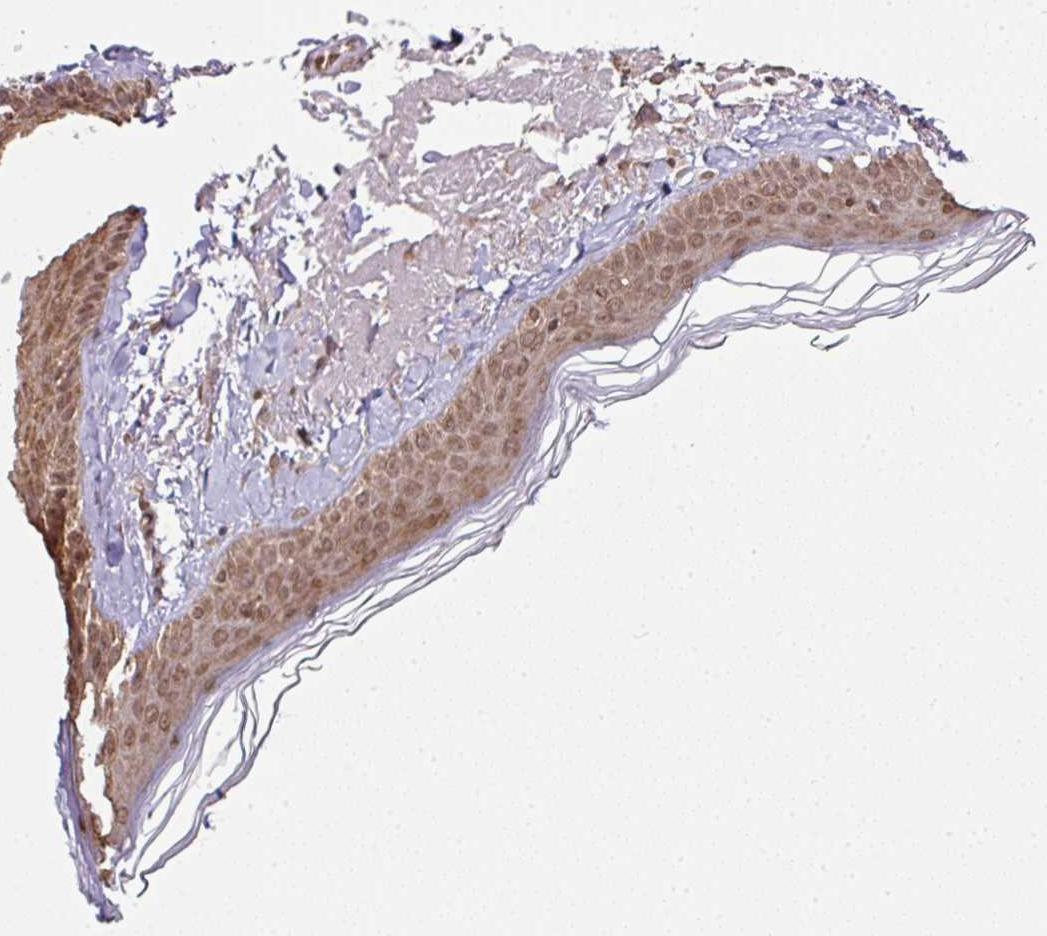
{"staining": {"intensity": "moderate", "quantity": ">75%", "location": "cytoplasmic/membranous"}, "tissue": "skin", "cell_type": "Fibroblasts", "image_type": "normal", "snomed": [{"axis": "morphology", "description": "Normal tissue, NOS"}, {"axis": "morphology", "description": "Malignant melanoma, NOS"}, {"axis": "topography", "description": "Skin"}], "caption": "Moderate cytoplasmic/membranous positivity for a protein is identified in about >75% of fibroblasts of unremarkable skin using immunohistochemistry (IHC).", "gene": "ANKRD18A", "patient": {"sex": "male", "age": 80}}